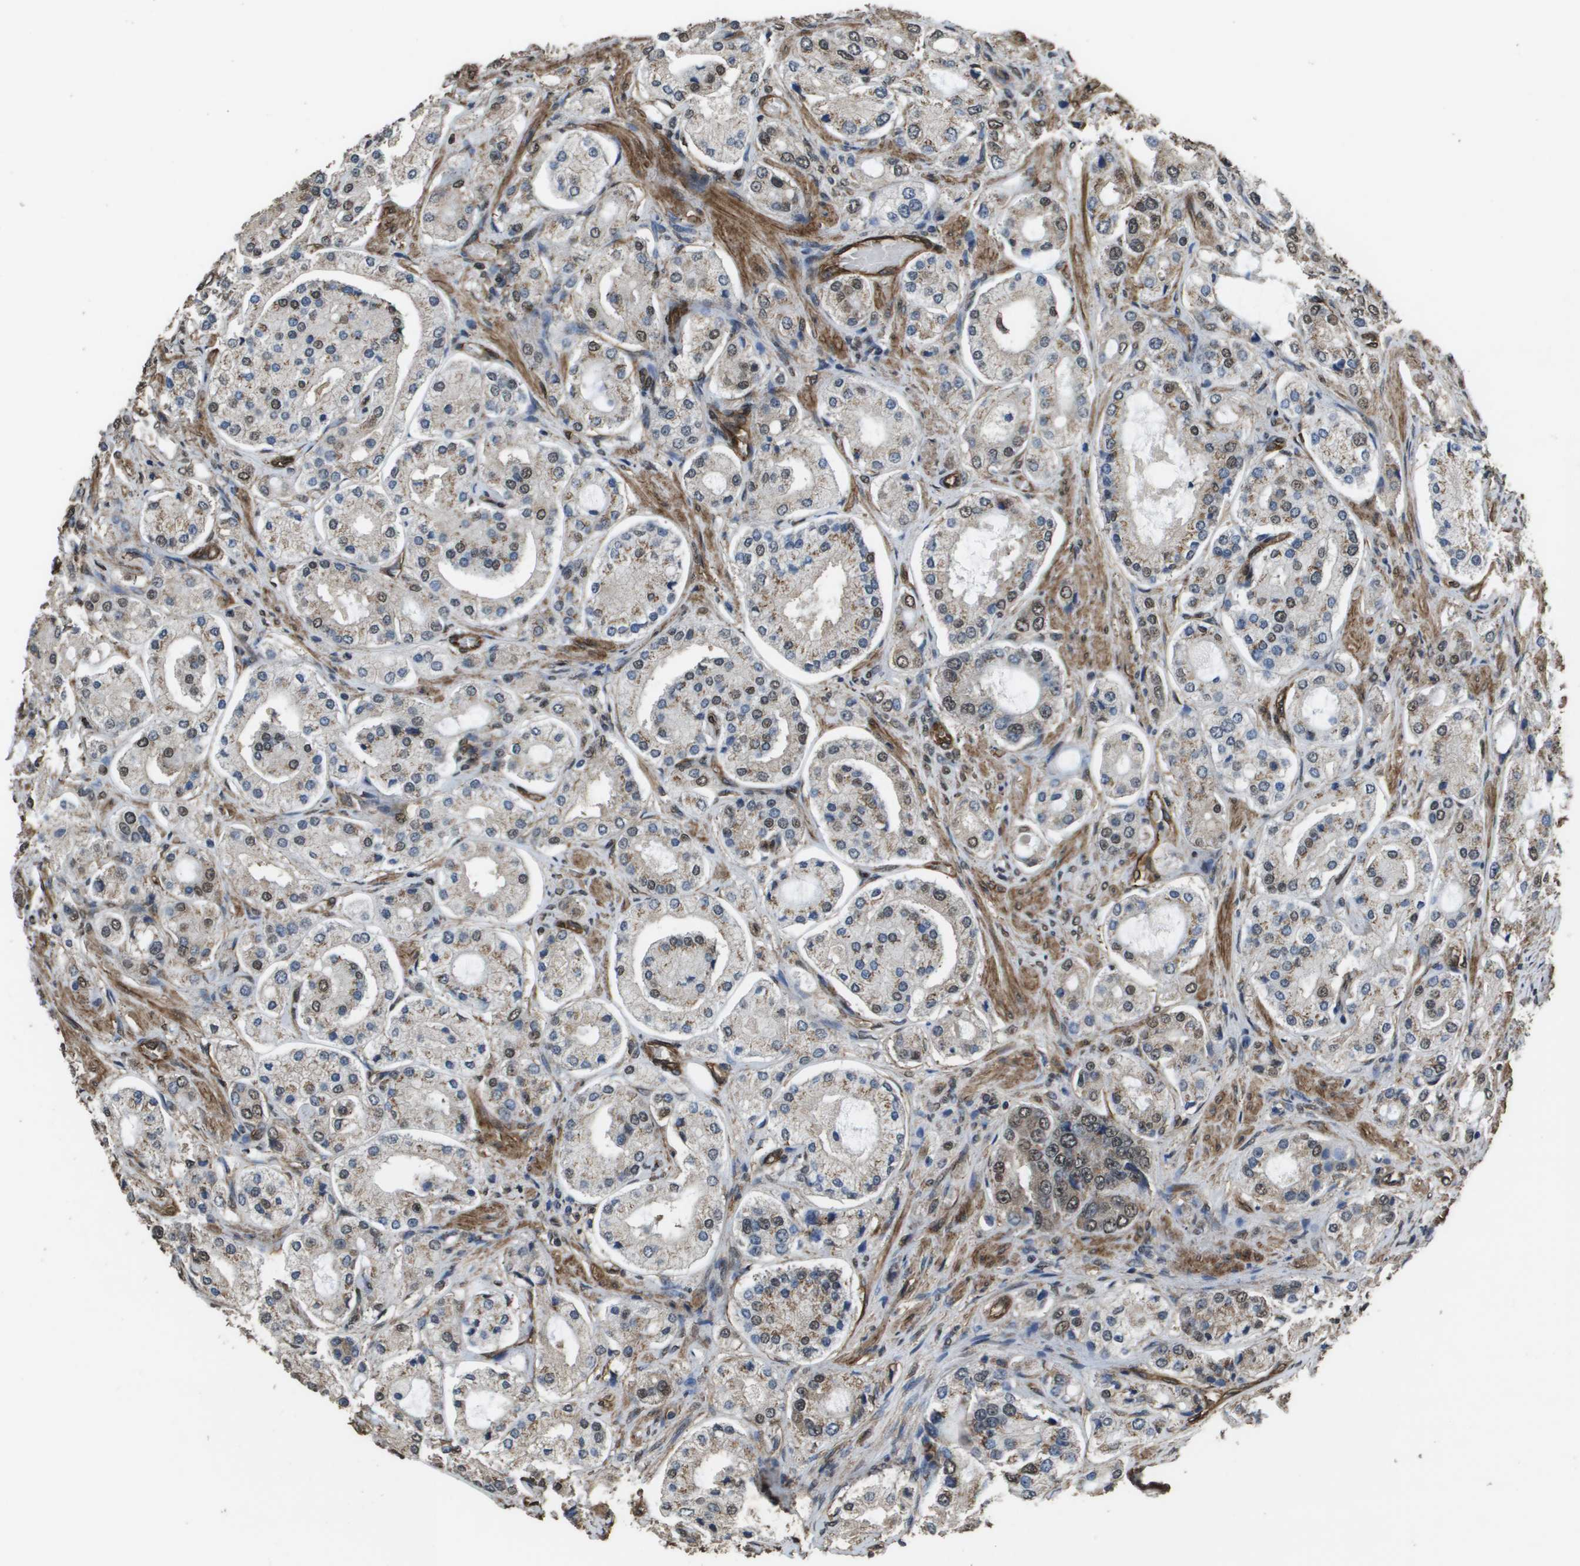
{"staining": {"intensity": "moderate", "quantity": ">75%", "location": "cytoplasmic/membranous,nuclear"}, "tissue": "prostate cancer", "cell_type": "Tumor cells", "image_type": "cancer", "snomed": [{"axis": "morphology", "description": "Adenocarcinoma, High grade"}, {"axis": "topography", "description": "Prostate"}], "caption": "Protein staining shows moderate cytoplasmic/membranous and nuclear staining in about >75% of tumor cells in high-grade adenocarcinoma (prostate). Using DAB (3,3'-diaminobenzidine) (brown) and hematoxylin (blue) stains, captured at high magnification using brightfield microscopy.", "gene": "AAMP", "patient": {"sex": "male", "age": 65}}